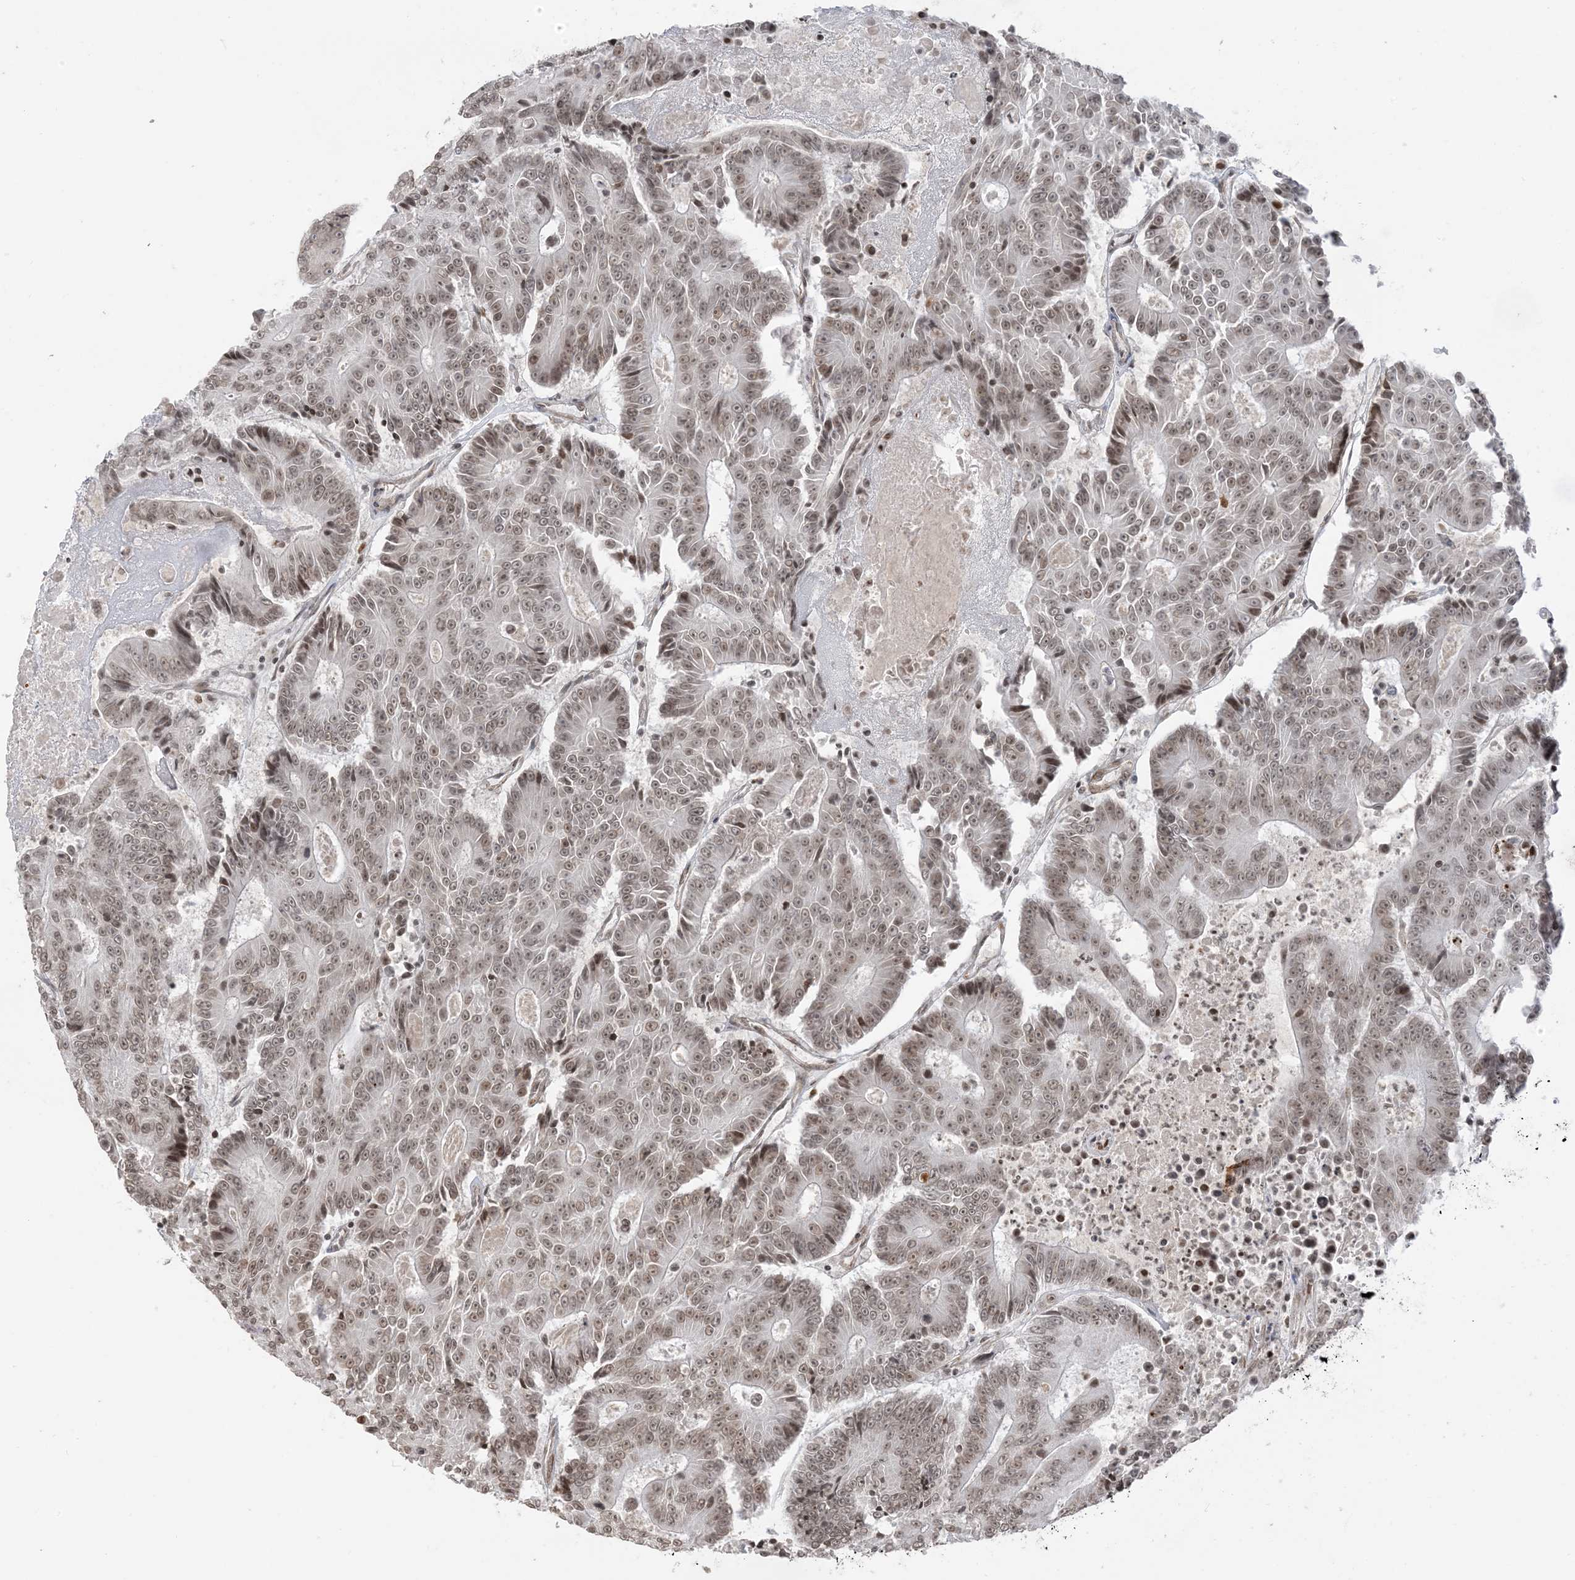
{"staining": {"intensity": "weak", "quantity": ">75%", "location": "nuclear"}, "tissue": "colorectal cancer", "cell_type": "Tumor cells", "image_type": "cancer", "snomed": [{"axis": "morphology", "description": "Adenocarcinoma, NOS"}, {"axis": "topography", "description": "Colon"}], "caption": "Adenocarcinoma (colorectal) was stained to show a protein in brown. There is low levels of weak nuclear expression in approximately >75% of tumor cells. (DAB IHC, brown staining for protein, blue staining for nuclei).", "gene": "METAP1D", "patient": {"sex": "male", "age": 83}}